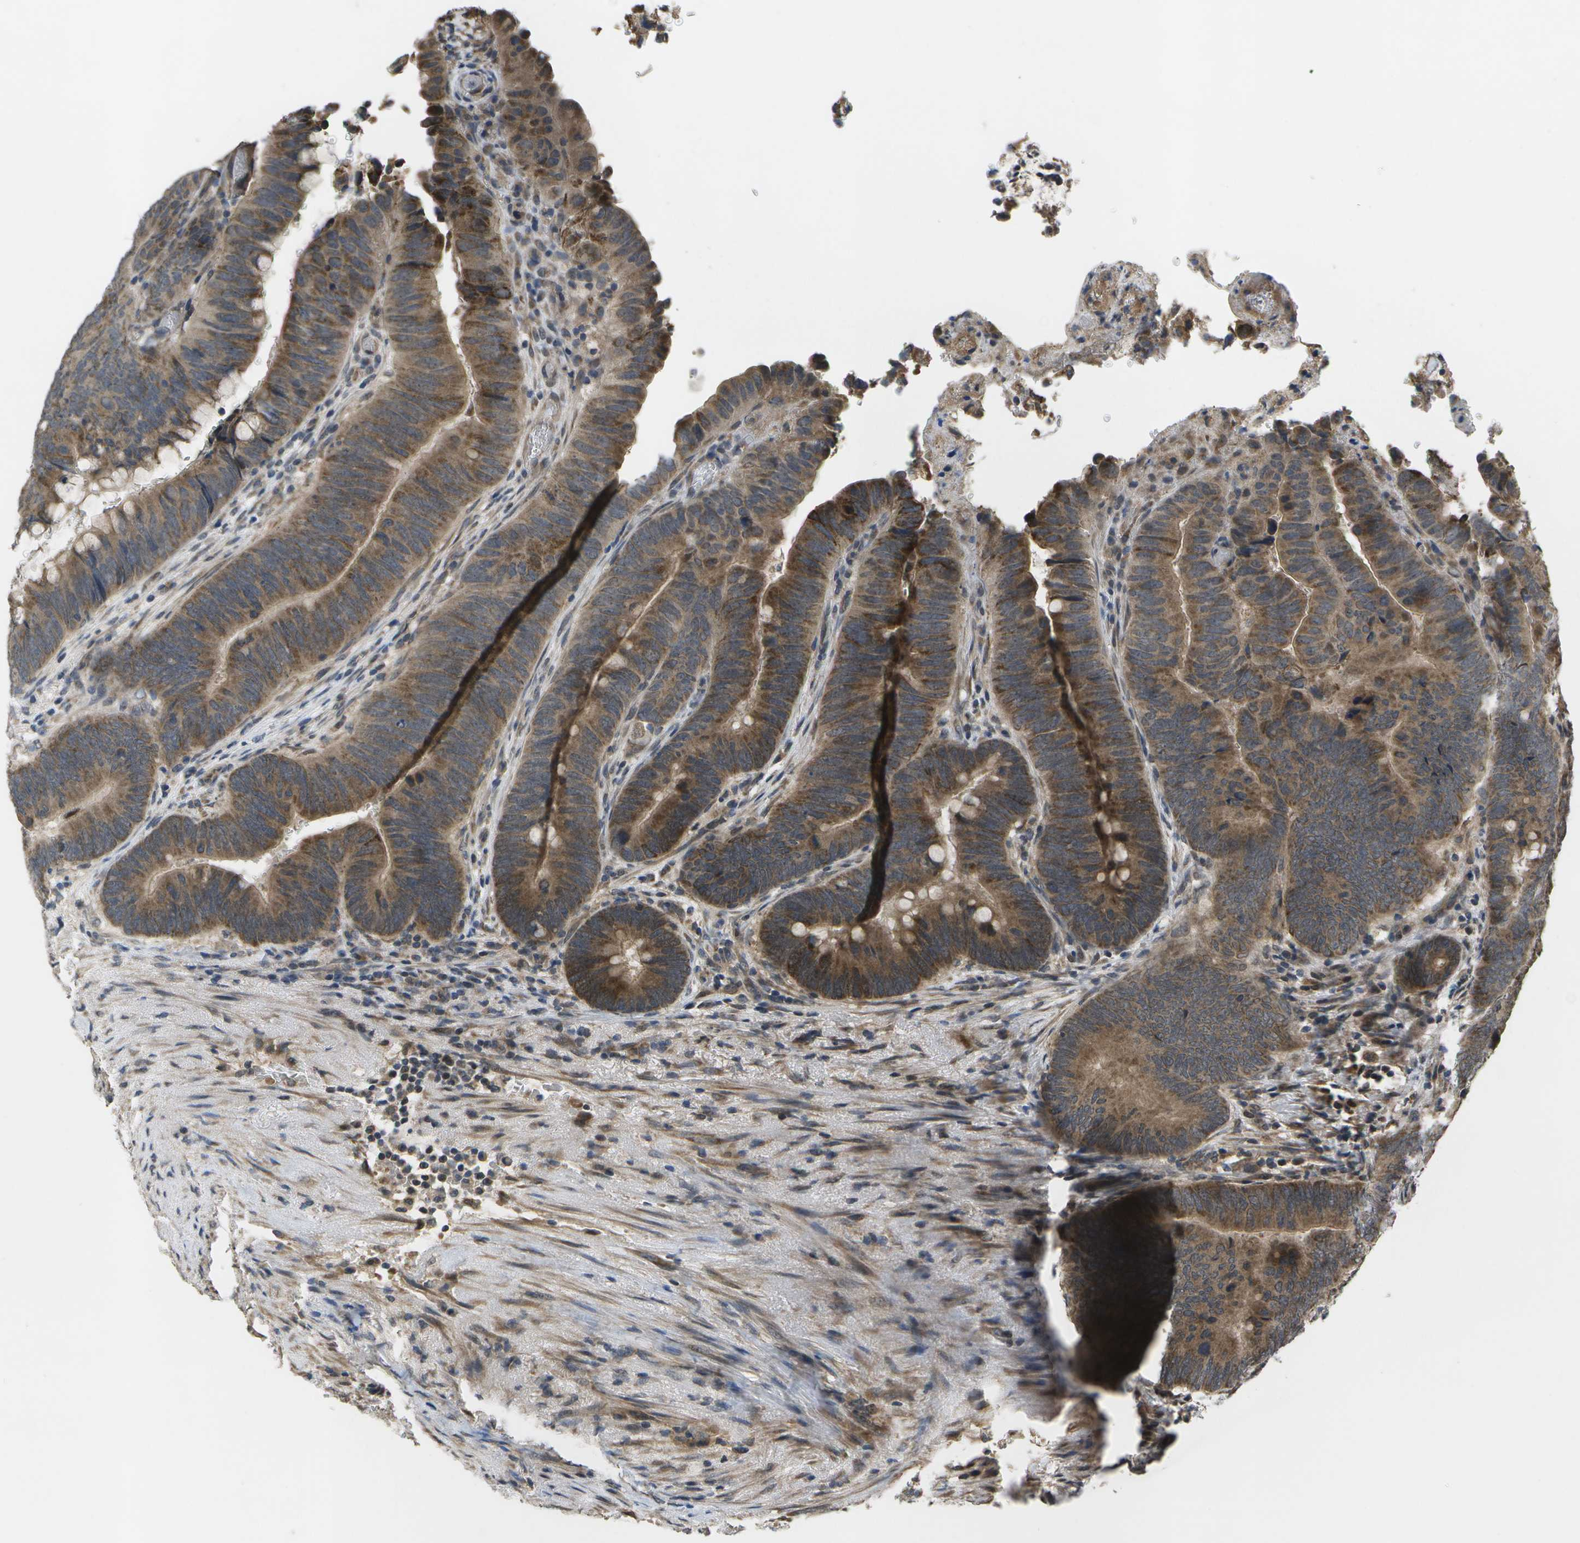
{"staining": {"intensity": "moderate", "quantity": ">75%", "location": "cytoplasmic/membranous"}, "tissue": "colorectal cancer", "cell_type": "Tumor cells", "image_type": "cancer", "snomed": [{"axis": "morphology", "description": "Normal tissue, NOS"}, {"axis": "morphology", "description": "Adenocarcinoma, NOS"}, {"axis": "topography", "description": "Rectum"}, {"axis": "topography", "description": "Peripheral nerve tissue"}], "caption": "Immunohistochemical staining of colorectal cancer (adenocarcinoma) shows moderate cytoplasmic/membranous protein positivity in about >75% of tumor cells. (Stains: DAB (3,3'-diaminobenzidine) in brown, nuclei in blue, Microscopy: brightfield microscopy at high magnification).", "gene": "ALAS1", "patient": {"sex": "male", "age": 92}}